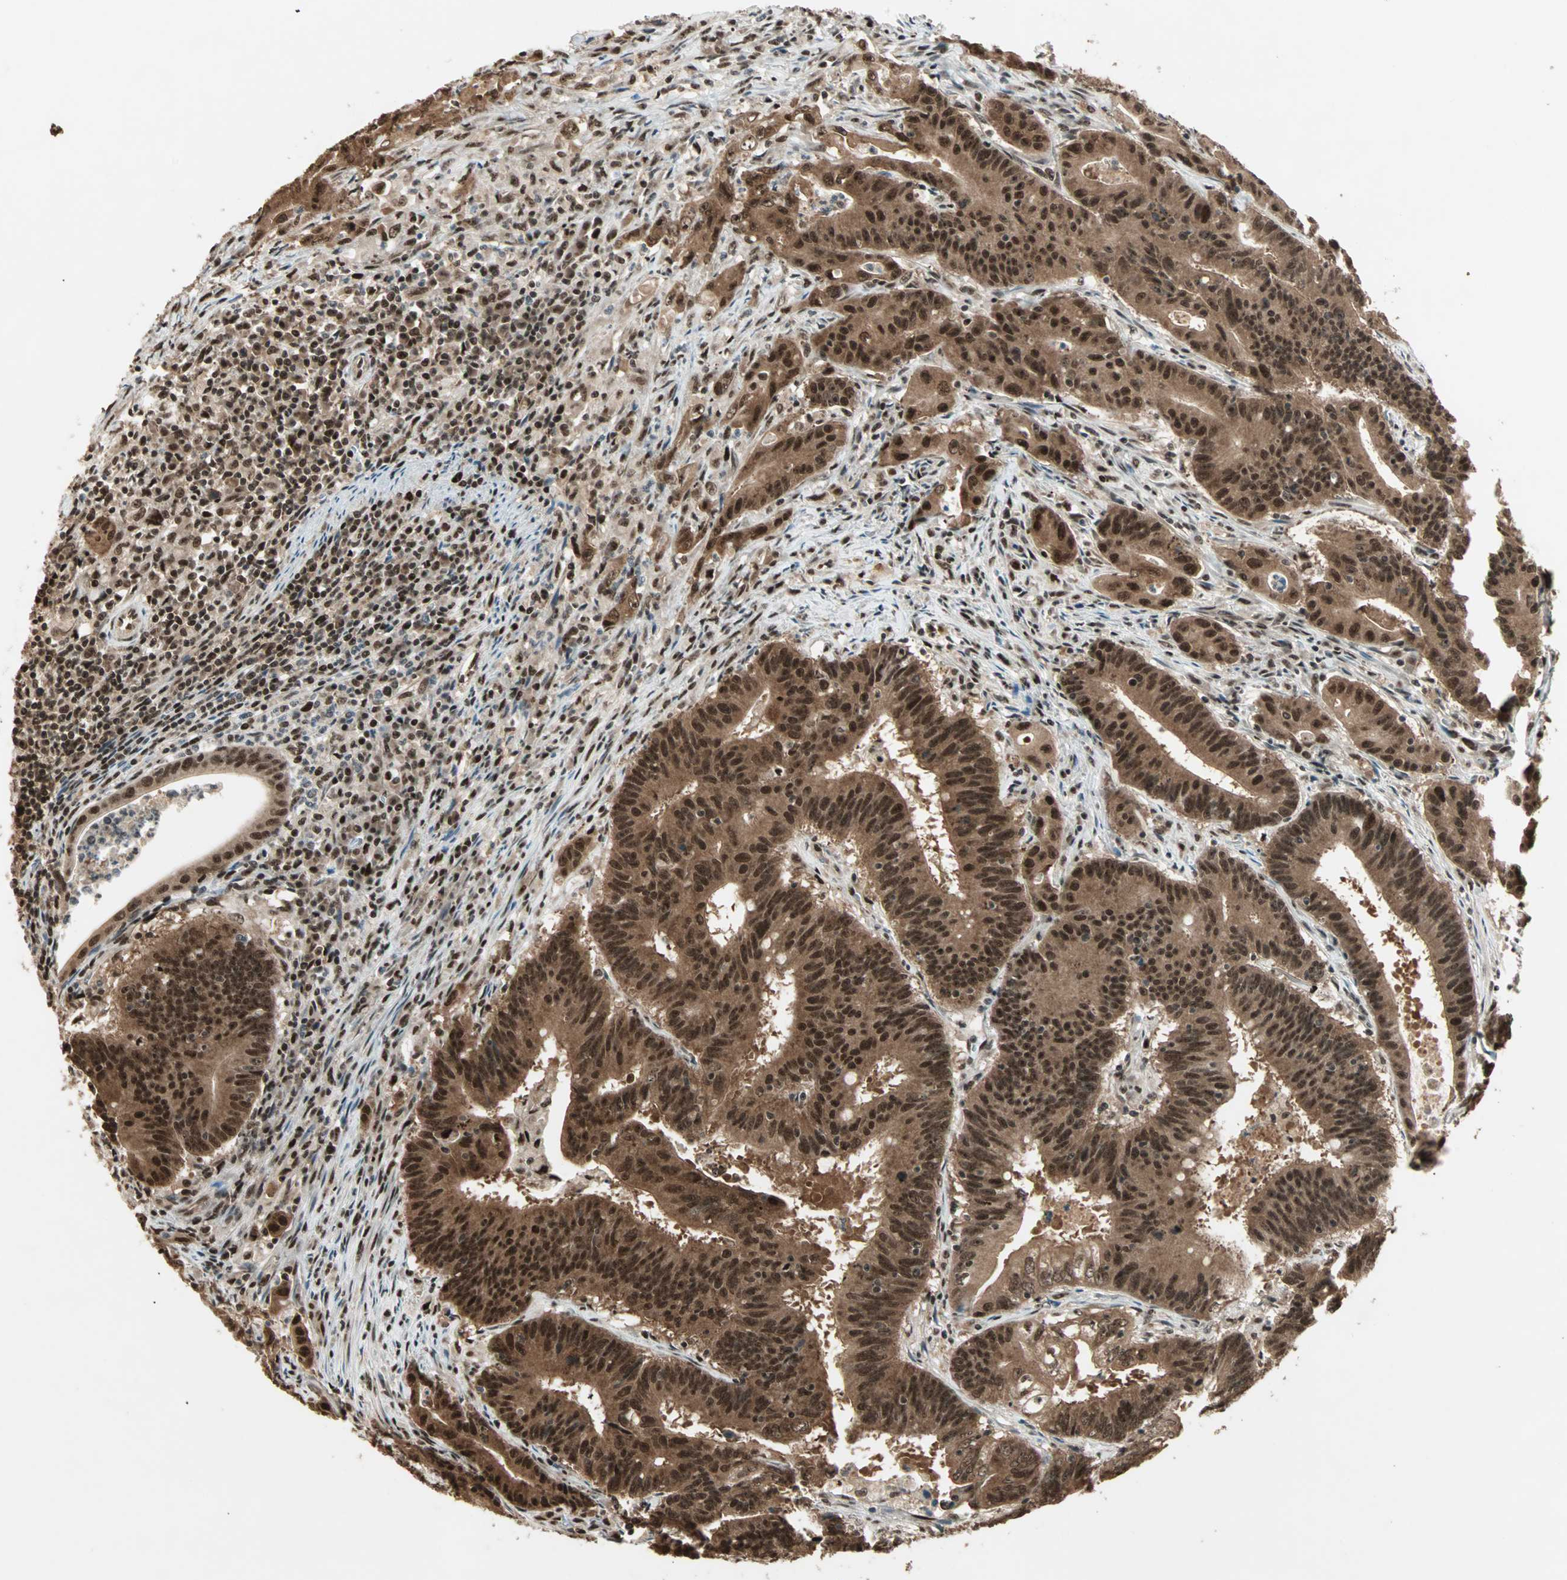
{"staining": {"intensity": "strong", "quantity": ">75%", "location": "cytoplasmic/membranous,nuclear"}, "tissue": "colorectal cancer", "cell_type": "Tumor cells", "image_type": "cancer", "snomed": [{"axis": "morphology", "description": "Adenocarcinoma, NOS"}, {"axis": "topography", "description": "Colon"}], "caption": "This image exhibits IHC staining of human colorectal adenocarcinoma, with high strong cytoplasmic/membranous and nuclear positivity in approximately >75% of tumor cells.", "gene": "ZNF44", "patient": {"sex": "male", "age": 45}}